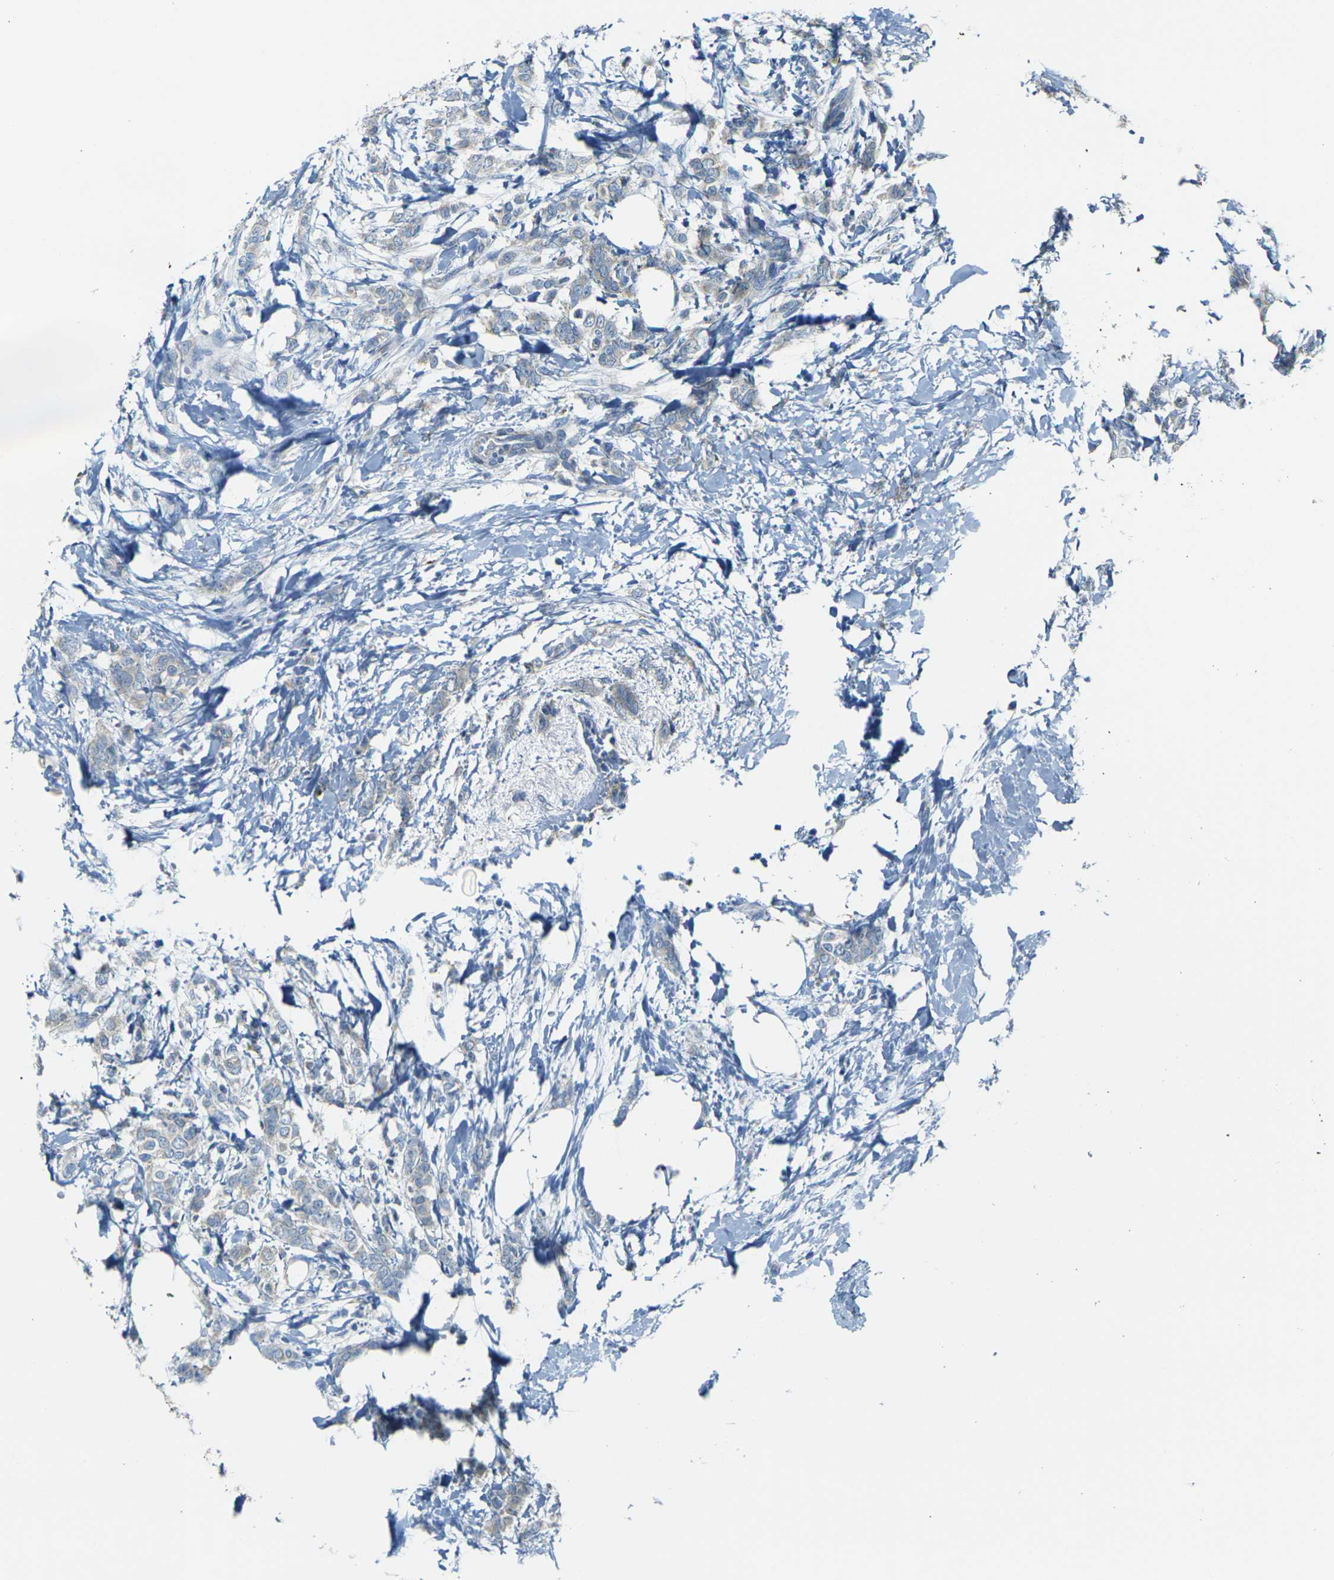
{"staining": {"intensity": "negative", "quantity": "none", "location": "none"}, "tissue": "breast cancer", "cell_type": "Tumor cells", "image_type": "cancer", "snomed": [{"axis": "morphology", "description": "Lobular carcinoma, in situ"}, {"axis": "morphology", "description": "Lobular carcinoma"}, {"axis": "topography", "description": "Breast"}], "caption": "IHC photomicrograph of neoplastic tissue: human lobular carcinoma (breast) stained with DAB demonstrates no significant protein staining in tumor cells.", "gene": "PARD6B", "patient": {"sex": "female", "age": 41}}